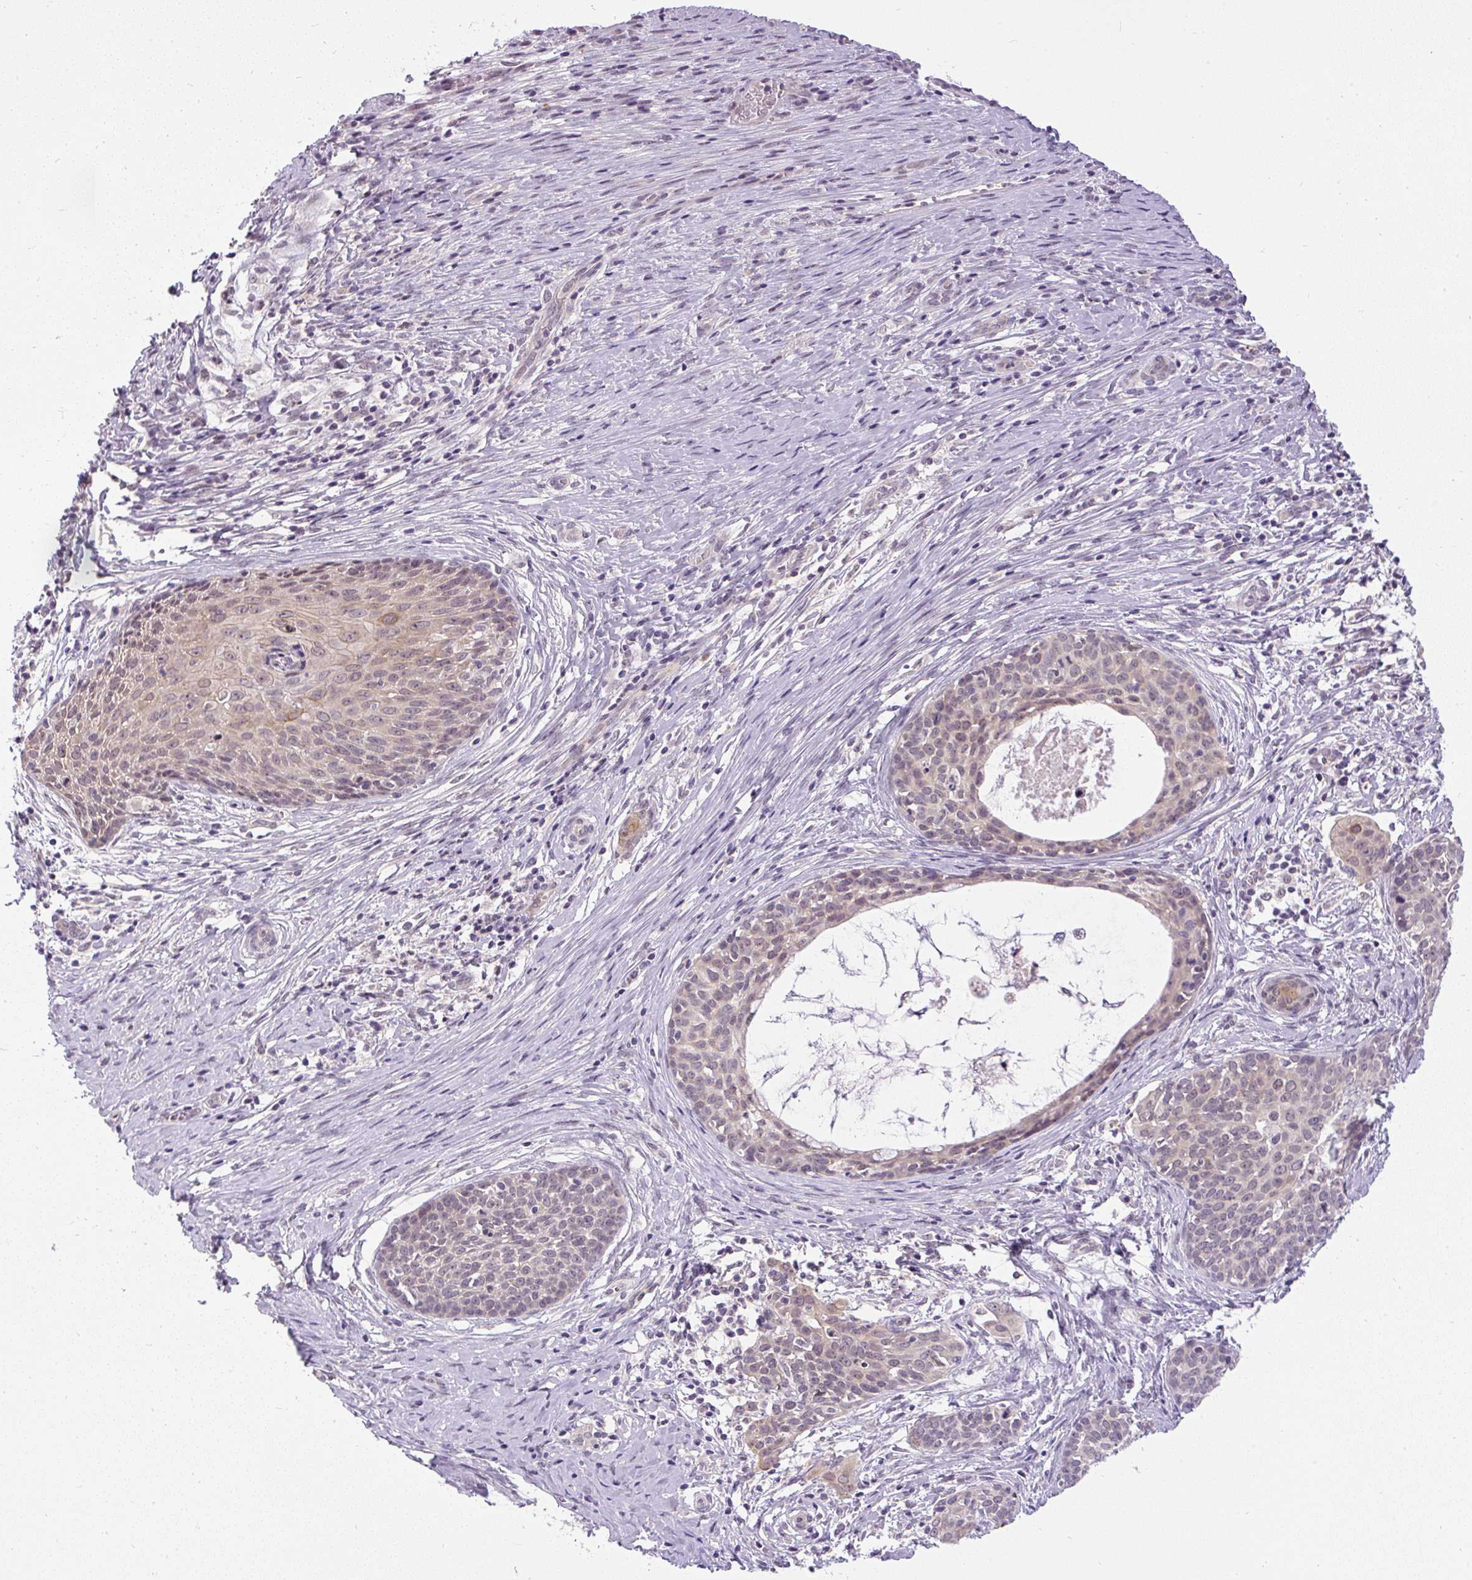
{"staining": {"intensity": "weak", "quantity": "<25%", "location": "cytoplasmic/membranous,nuclear"}, "tissue": "cervical cancer", "cell_type": "Tumor cells", "image_type": "cancer", "snomed": [{"axis": "morphology", "description": "Squamous cell carcinoma, NOS"}, {"axis": "morphology", "description": "Adenocarcinoma, NOS"}, {"axis": "topography", "description": "Cervix"}], "caption": "Immunohistochemical staining of human cervical cancer exhibits no significant expression in tumor cells.", "gene": "FAM117B", "patient": {"sex": "female", "age": 52}}